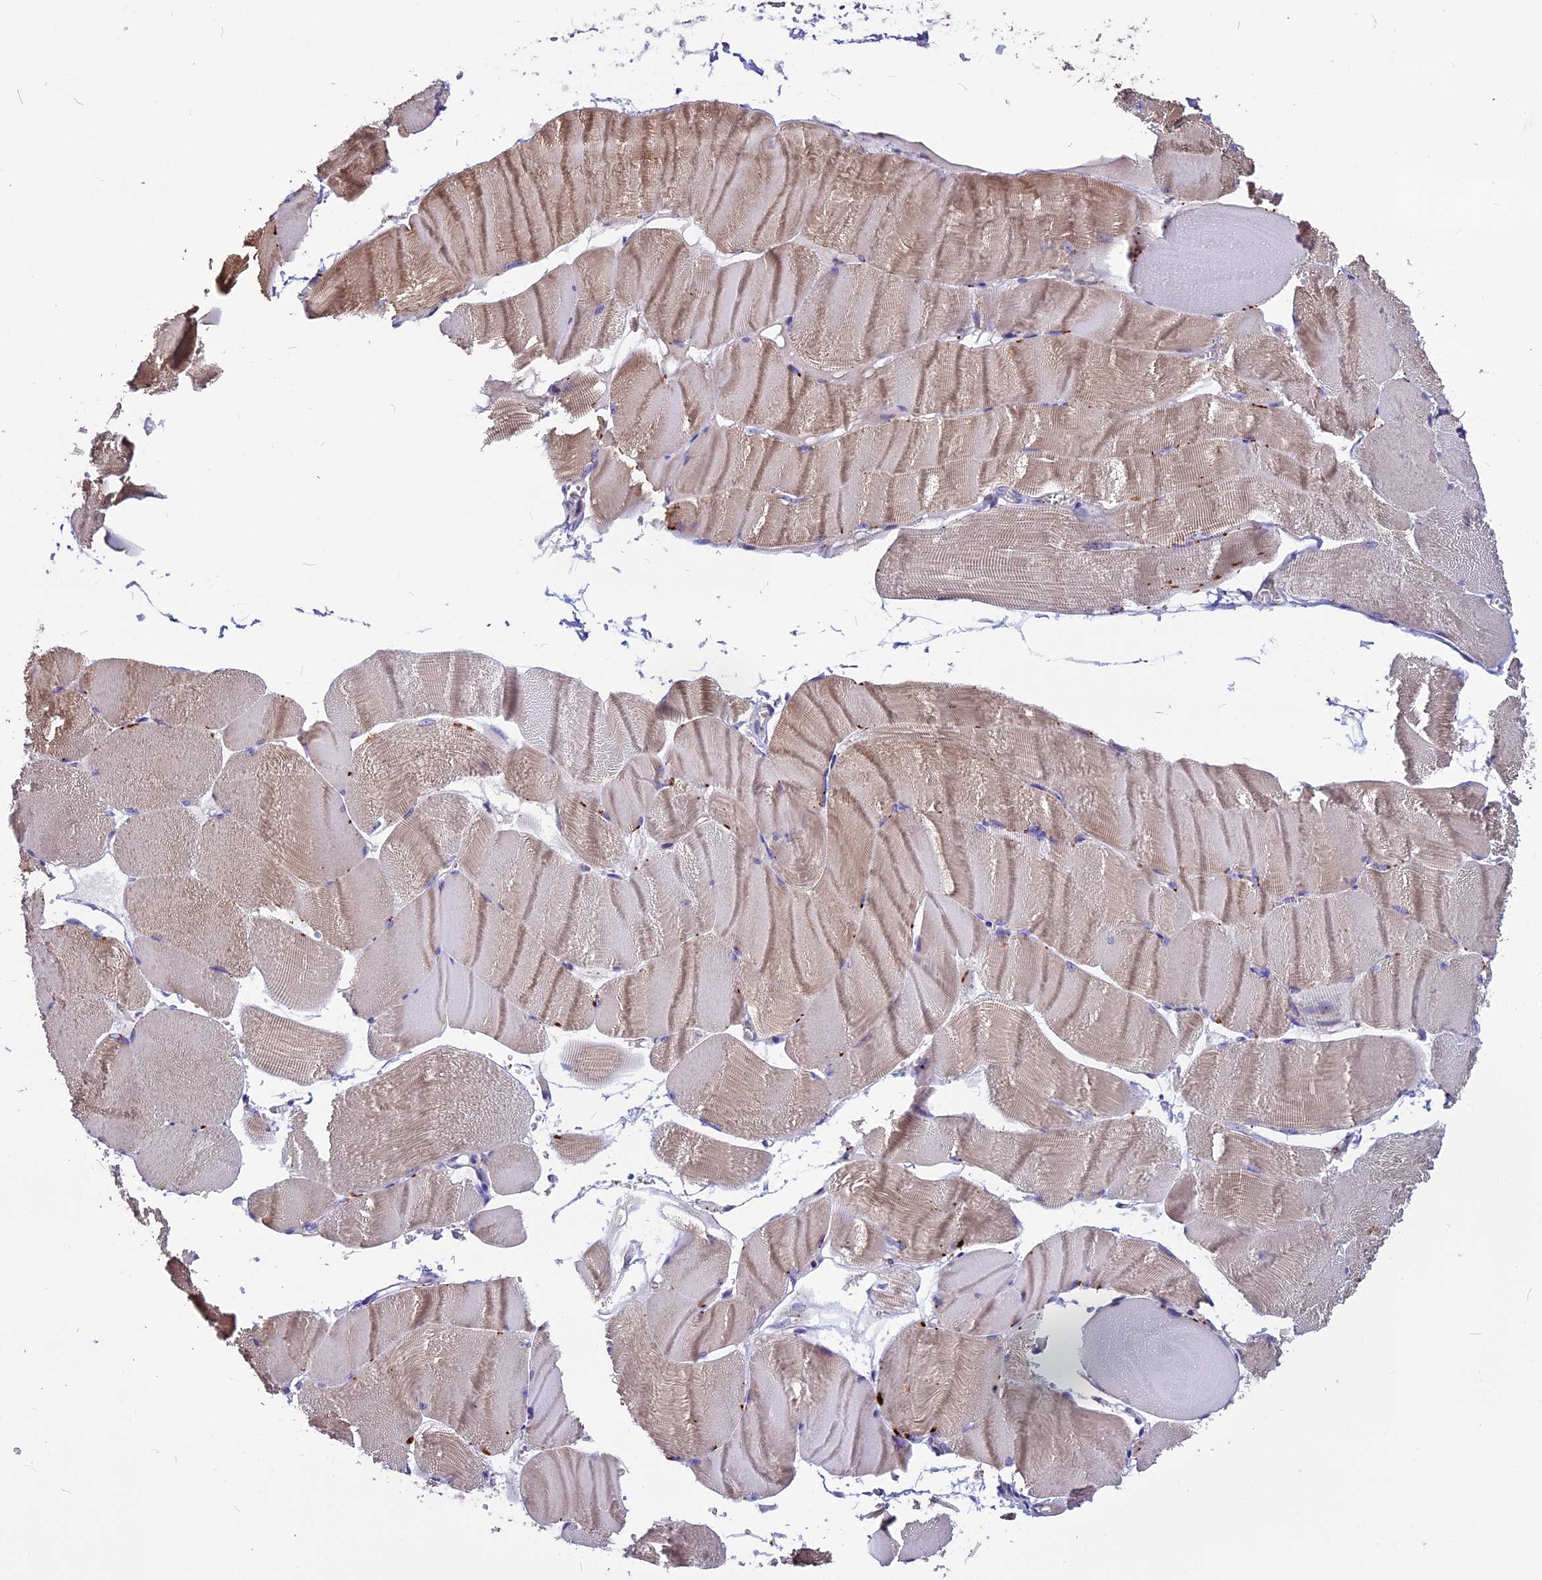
{"staining": {"intensity": "weak", "quantity": "25%-75%", "location": "cytoplasmic/membranous"}, "tissue": "skeletal muscle", "cell_type": "Myocytes", "image_type": "normal", "snomed": [{"axis": "morphology", "description": "Normal tissue, NOS"}, {"axis": "morphology", "description": "Basal cell carcinoma"}, {"axis": "topography", "description": "Skeletal muscle"}], "caption": "Normal skeletal muscle displays weak cytoplasmic/membranous staining in approximately 25%-75% of myocytes The staining was performed using DAB to visualize the protein expression in brown, while the nuclei were stained in blue with hematoxylin (Magnification: 20x)..", "gene": "THRSP", "patient": {"sex": "female", "age": 64}}